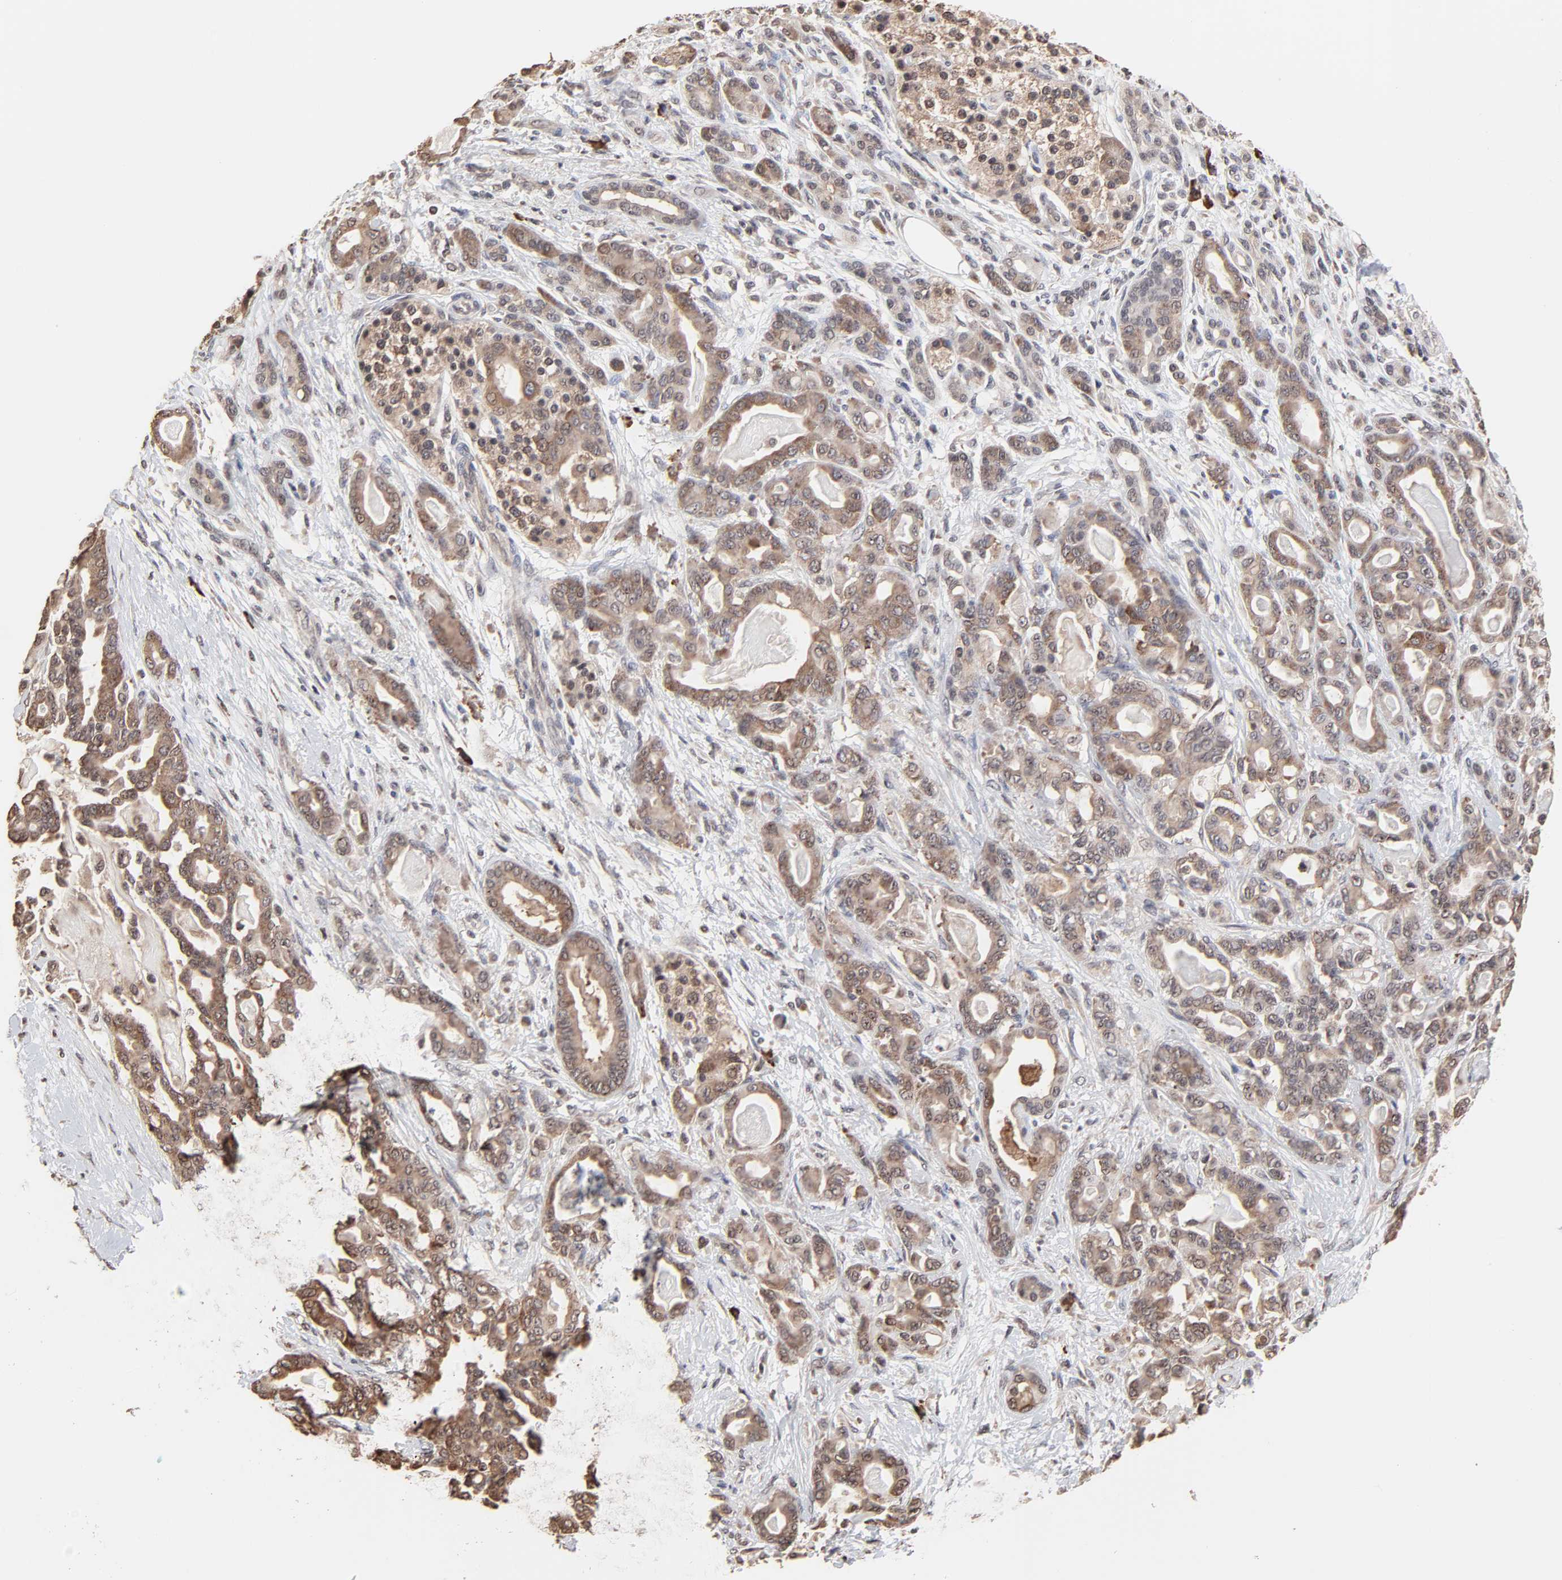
{"staining": {"intensity": "moderate", "quantity": ">75%", "location": "cytoplasmic/membranous"}, "tissue": "pancreatic cancer", "cell_type": "Tumor cells", "image_type": "cancer", "snomed": [{"axis": "morphology", "description": "Adenocarcinoma, NOS"}, {"axis": "topography", "description": "Pancreas"}], "caption": "Tumor cells exhibit moderate cytoplasmic/membranous positivity in approximately >75% of cells in pancreatic cancer (adenocarcinoma).", "gene": "CHM", "patient": {"sex": "male", "age": 63}}